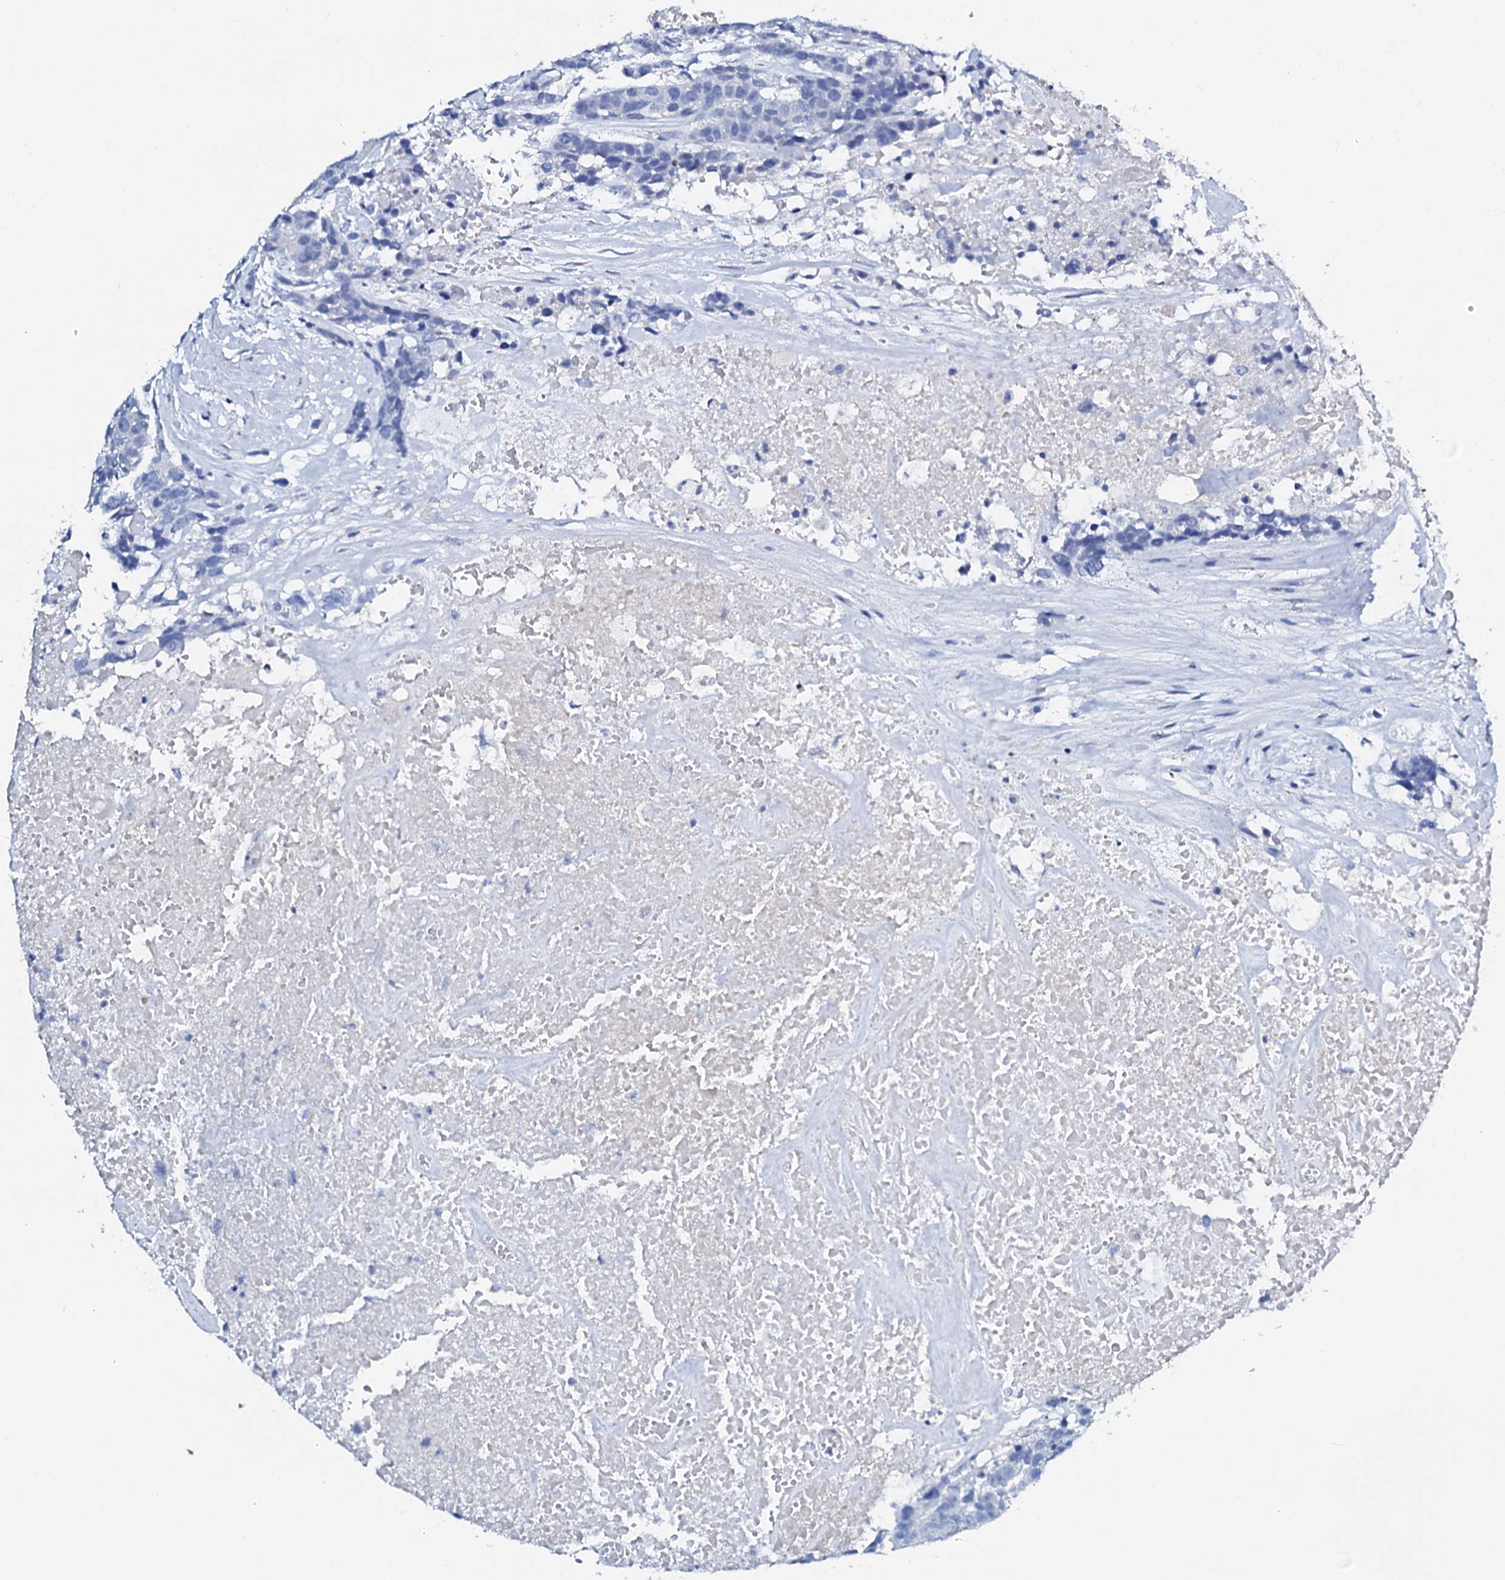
{"staining": {"intensity": "negative", "quantity": "none", "location": "none"}, "tissue": "head and neck cancer", "cell_type": "Tumor cells", "image_type": "cancer", "snomed": [{"axis": "morphology", "description": "Squamous cell carcinoma, NOS"}, {"axis": "topography", "description": "Head-Neck"}], "caption": "The image displays no significant staining in tumor cells of head and neck squamous cell carcinoma.", "gene": "AMER2", "patient": {"sex": "male", "age": 66}}